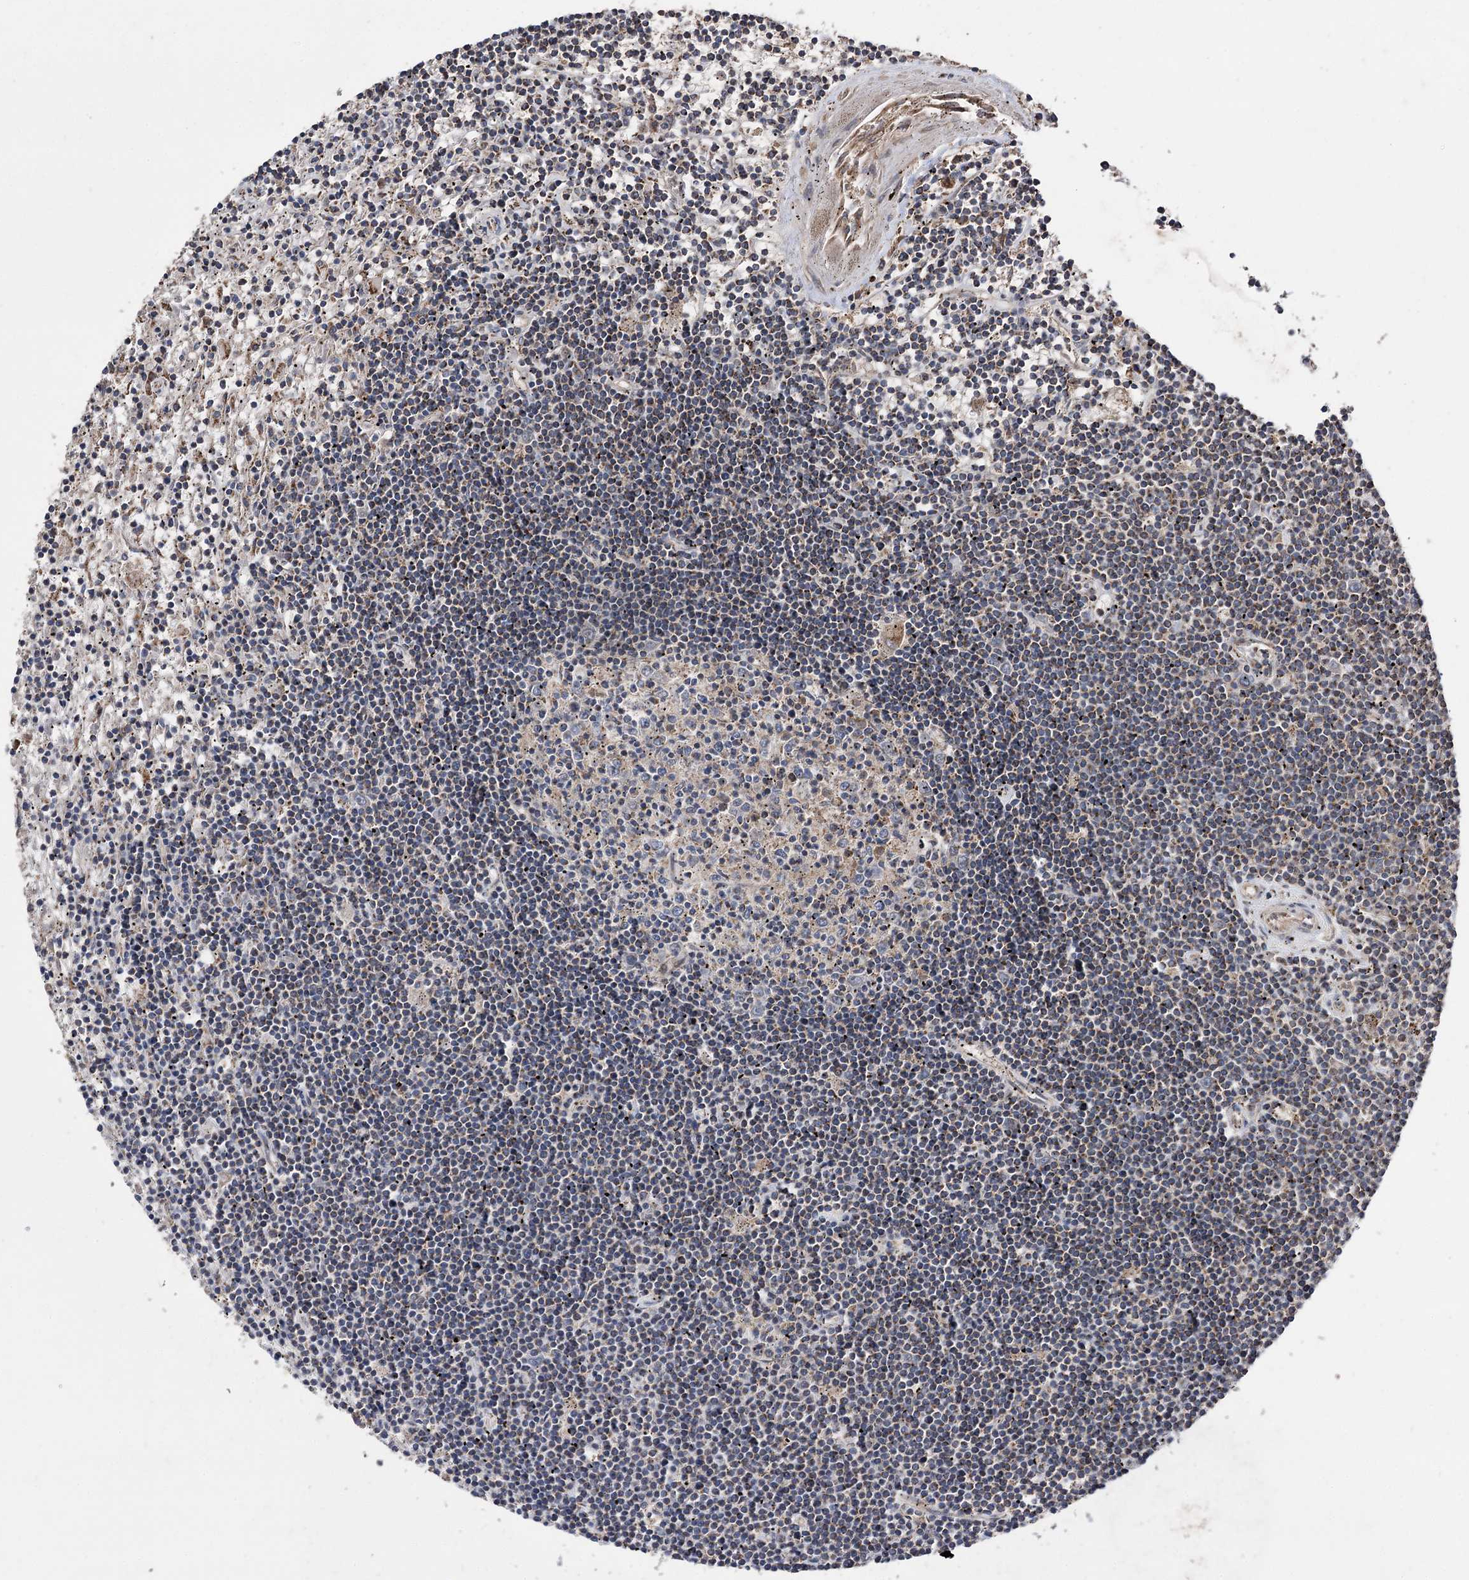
{"staining": {"intensity": "moderate", "quantity": "25%-75%", "location": "cytoplasmic/membranous"}, "tissue": "lymphoma", "cell_type": "Tumor cells", "image_type": "cancer", "snomed": [{"axis": "morphology", "description": "Malignant lymphoma, non-Hodgkin's type, Low grade"}, {"axis": "topography", "description": "Spleen"}], "caption": "Approximately 25%-75% of tumor cells in human lymphoma demonstrate moderate cytoplasmic/membranous protein positivity as visualized by brown immunohistochemical staining.", "gene": "RASSF3", "patient": {"sex": "male", "age": 76}}